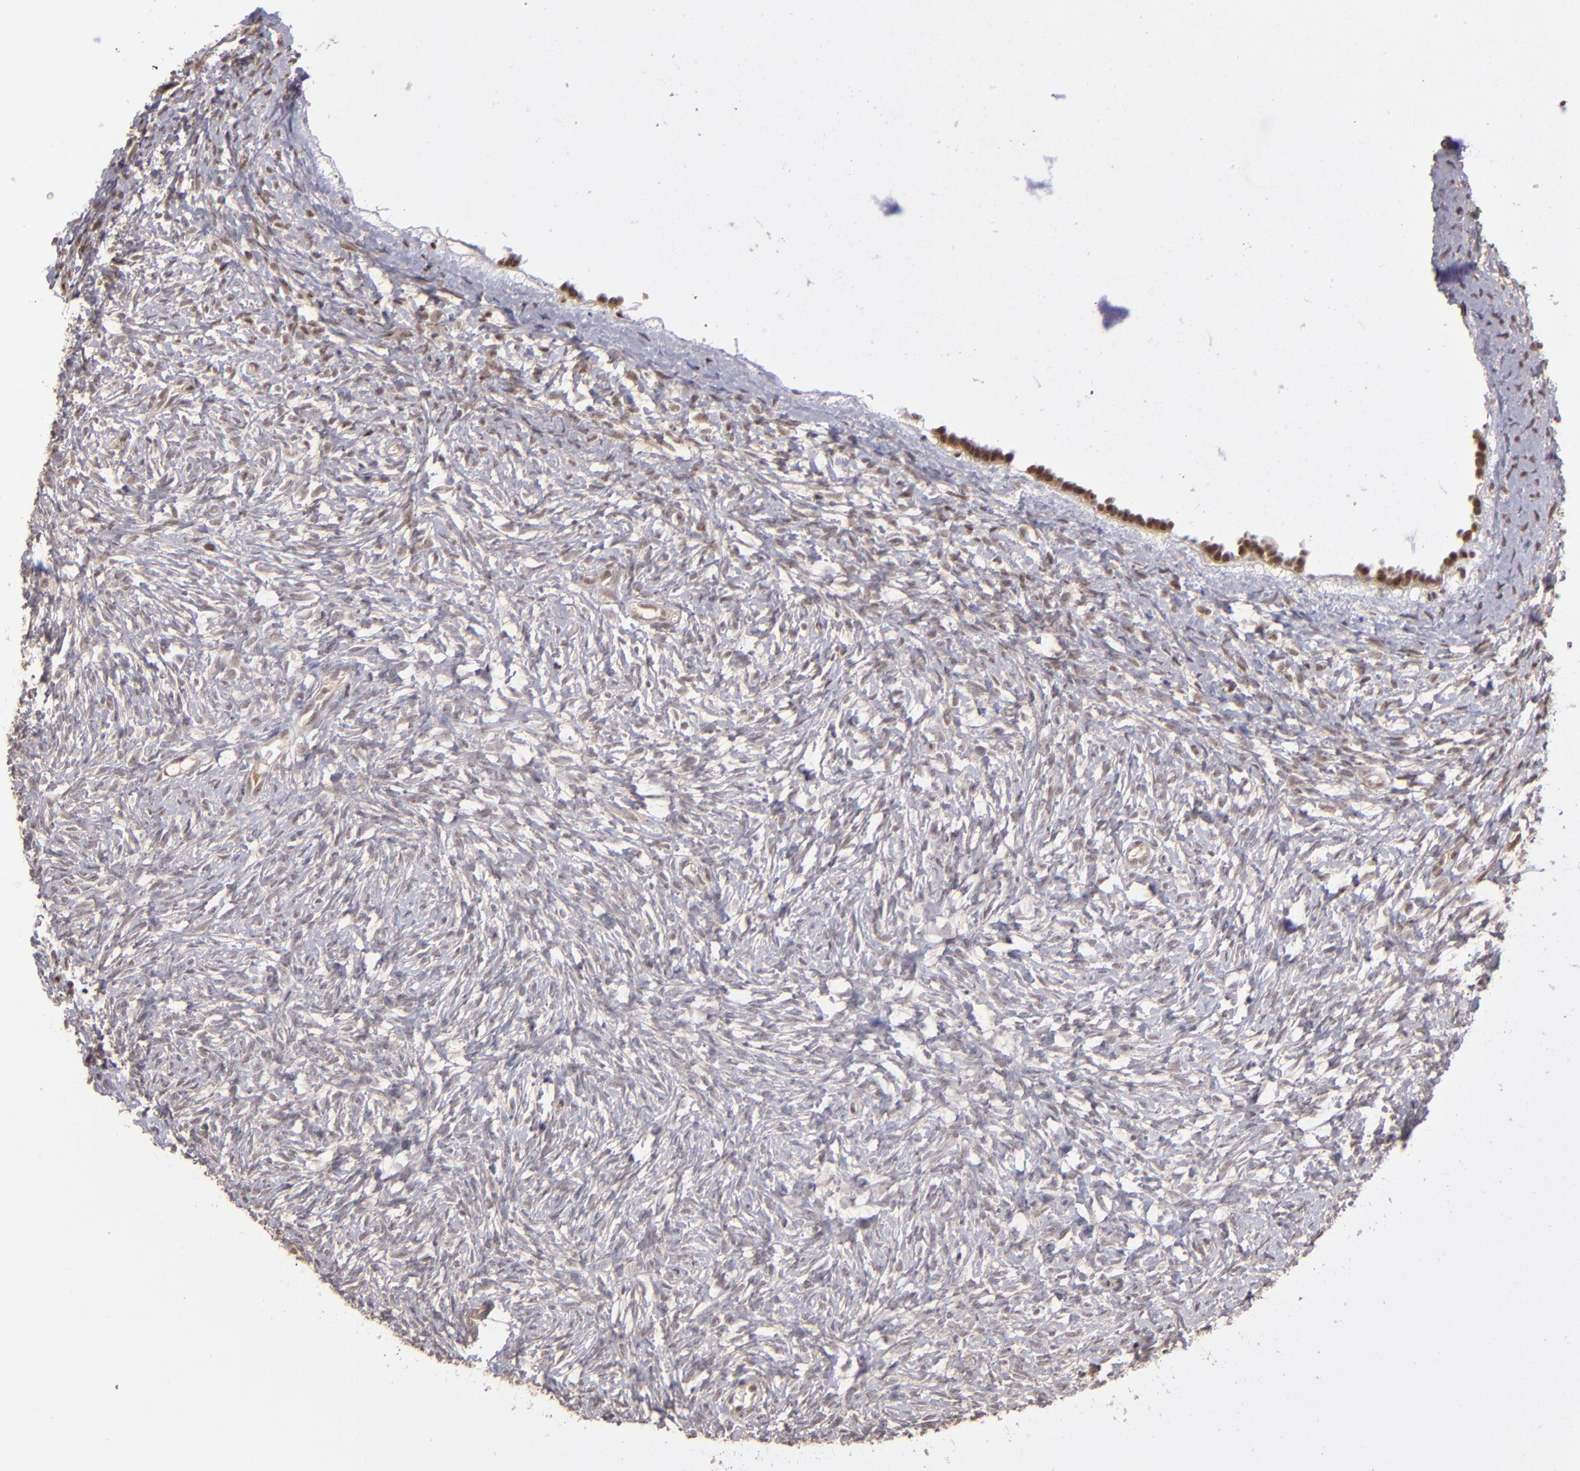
{"staining": {"intensity": "weak", "quantity": "25%-75%", "location": "nuclear"}, "tissue": "ovary", "cell_type": "Ovarian stroma cells", "image_type": "normal", "snomed": [{"axis": "morphology", "description": "Normal tissue, NOS"}, {"axis": "topography", "description": "Ovary"}], "caption": "This photomicrograph reveals benign ovary stained with IHC to label a protein in brown. The nuclear of ovarian stroma cells show weak positivity for the protein. Nuclei are counter-stained blue.", "gene": "ABHD12B", "patient": {"sex": "female", "age": 35}}